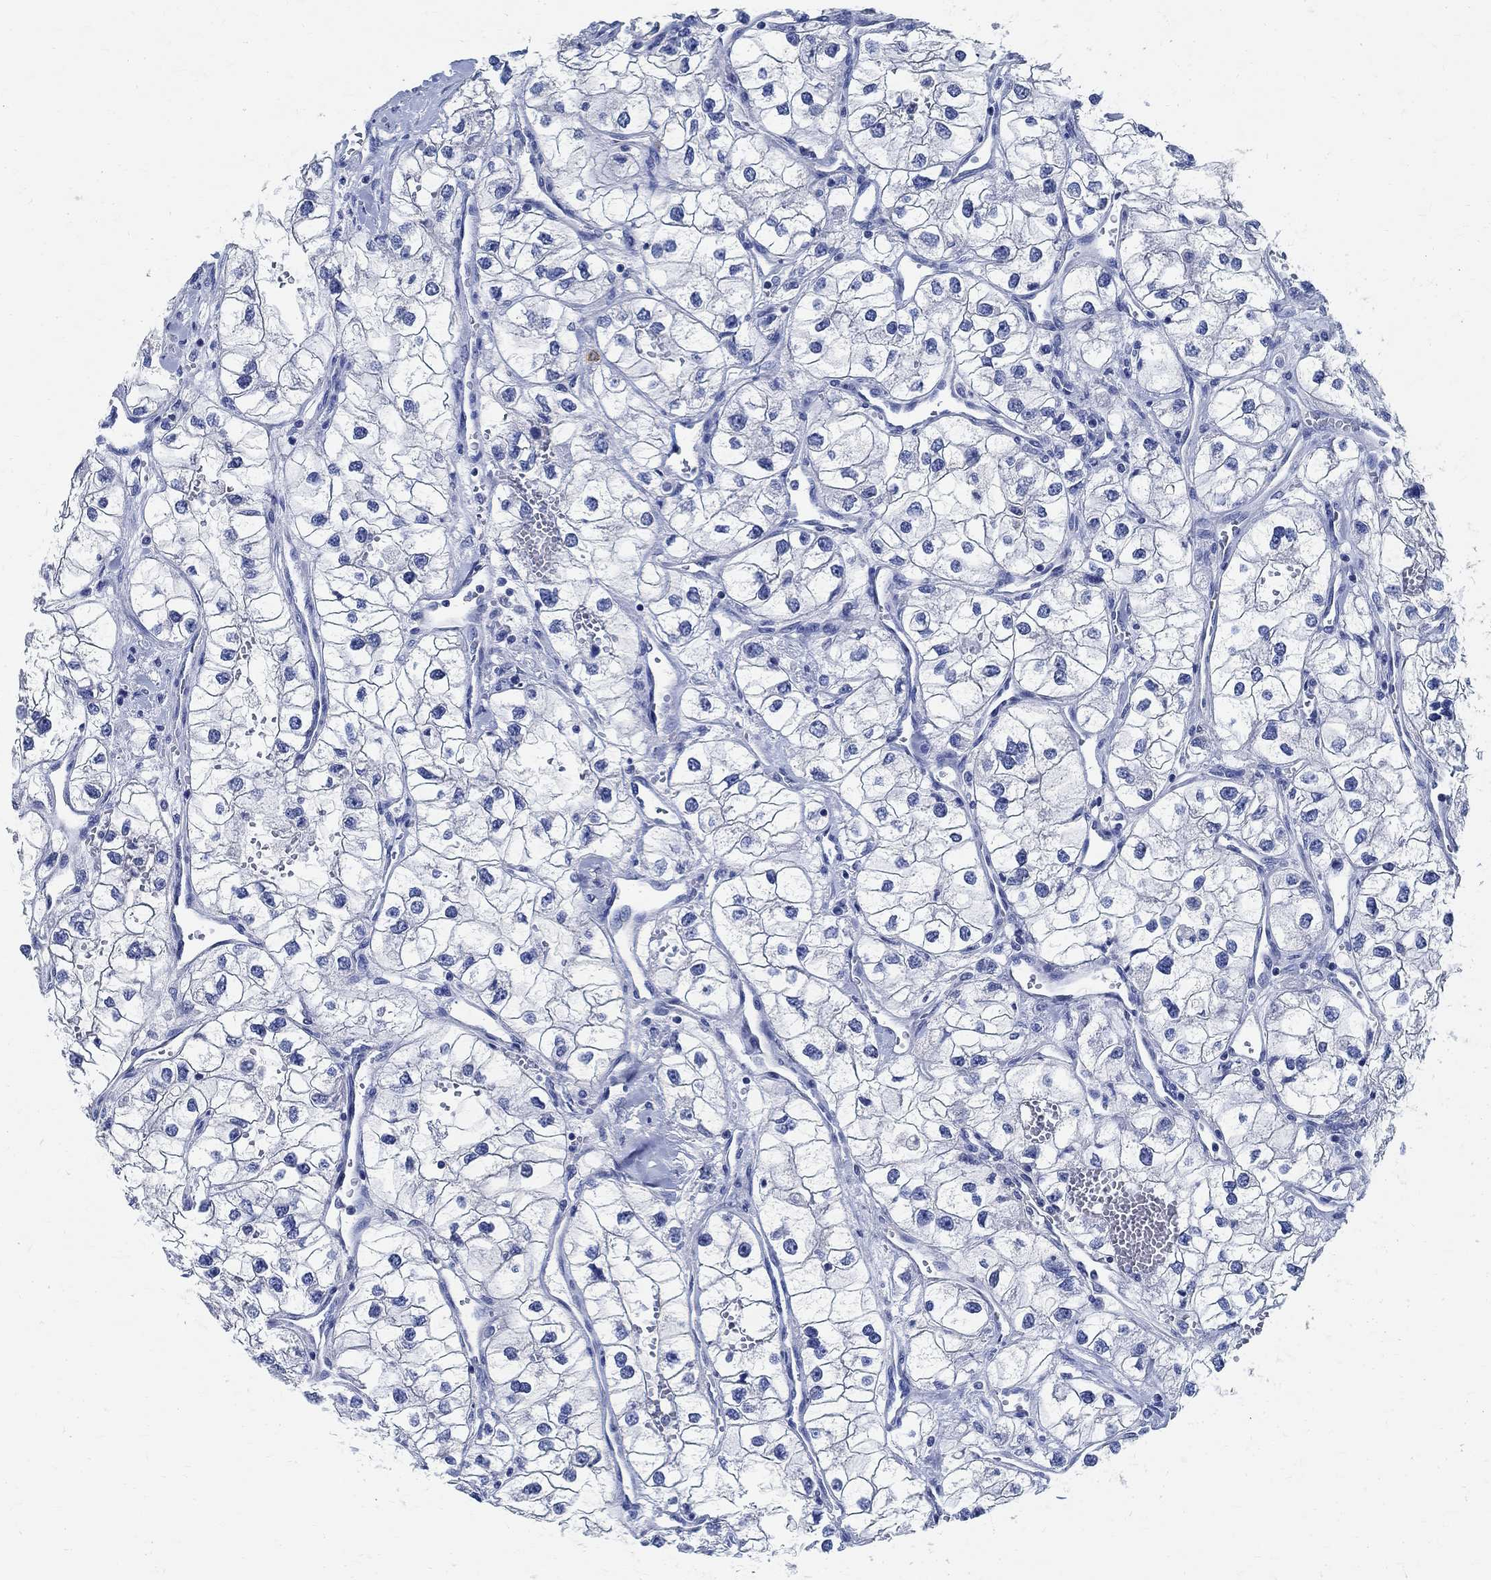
{"staining": {"intensity": "negative", "quantity": "none", "location": "none"}, "tissue": "renal cancer", "cell_type": "Tumor cells", "image_type": "cancer", "snomed": [{"axis": "morphology", "description": "Adenocarcinoma, NOS"}, {"axis": "topography", "description": "Kidney"}], "caption": "Protein analysis of renal cancer (adenocarcinoma) reveals no significant staining in tumor cells.", "gene": "PRX", "patient": {"sex": "male", "age": 59}}